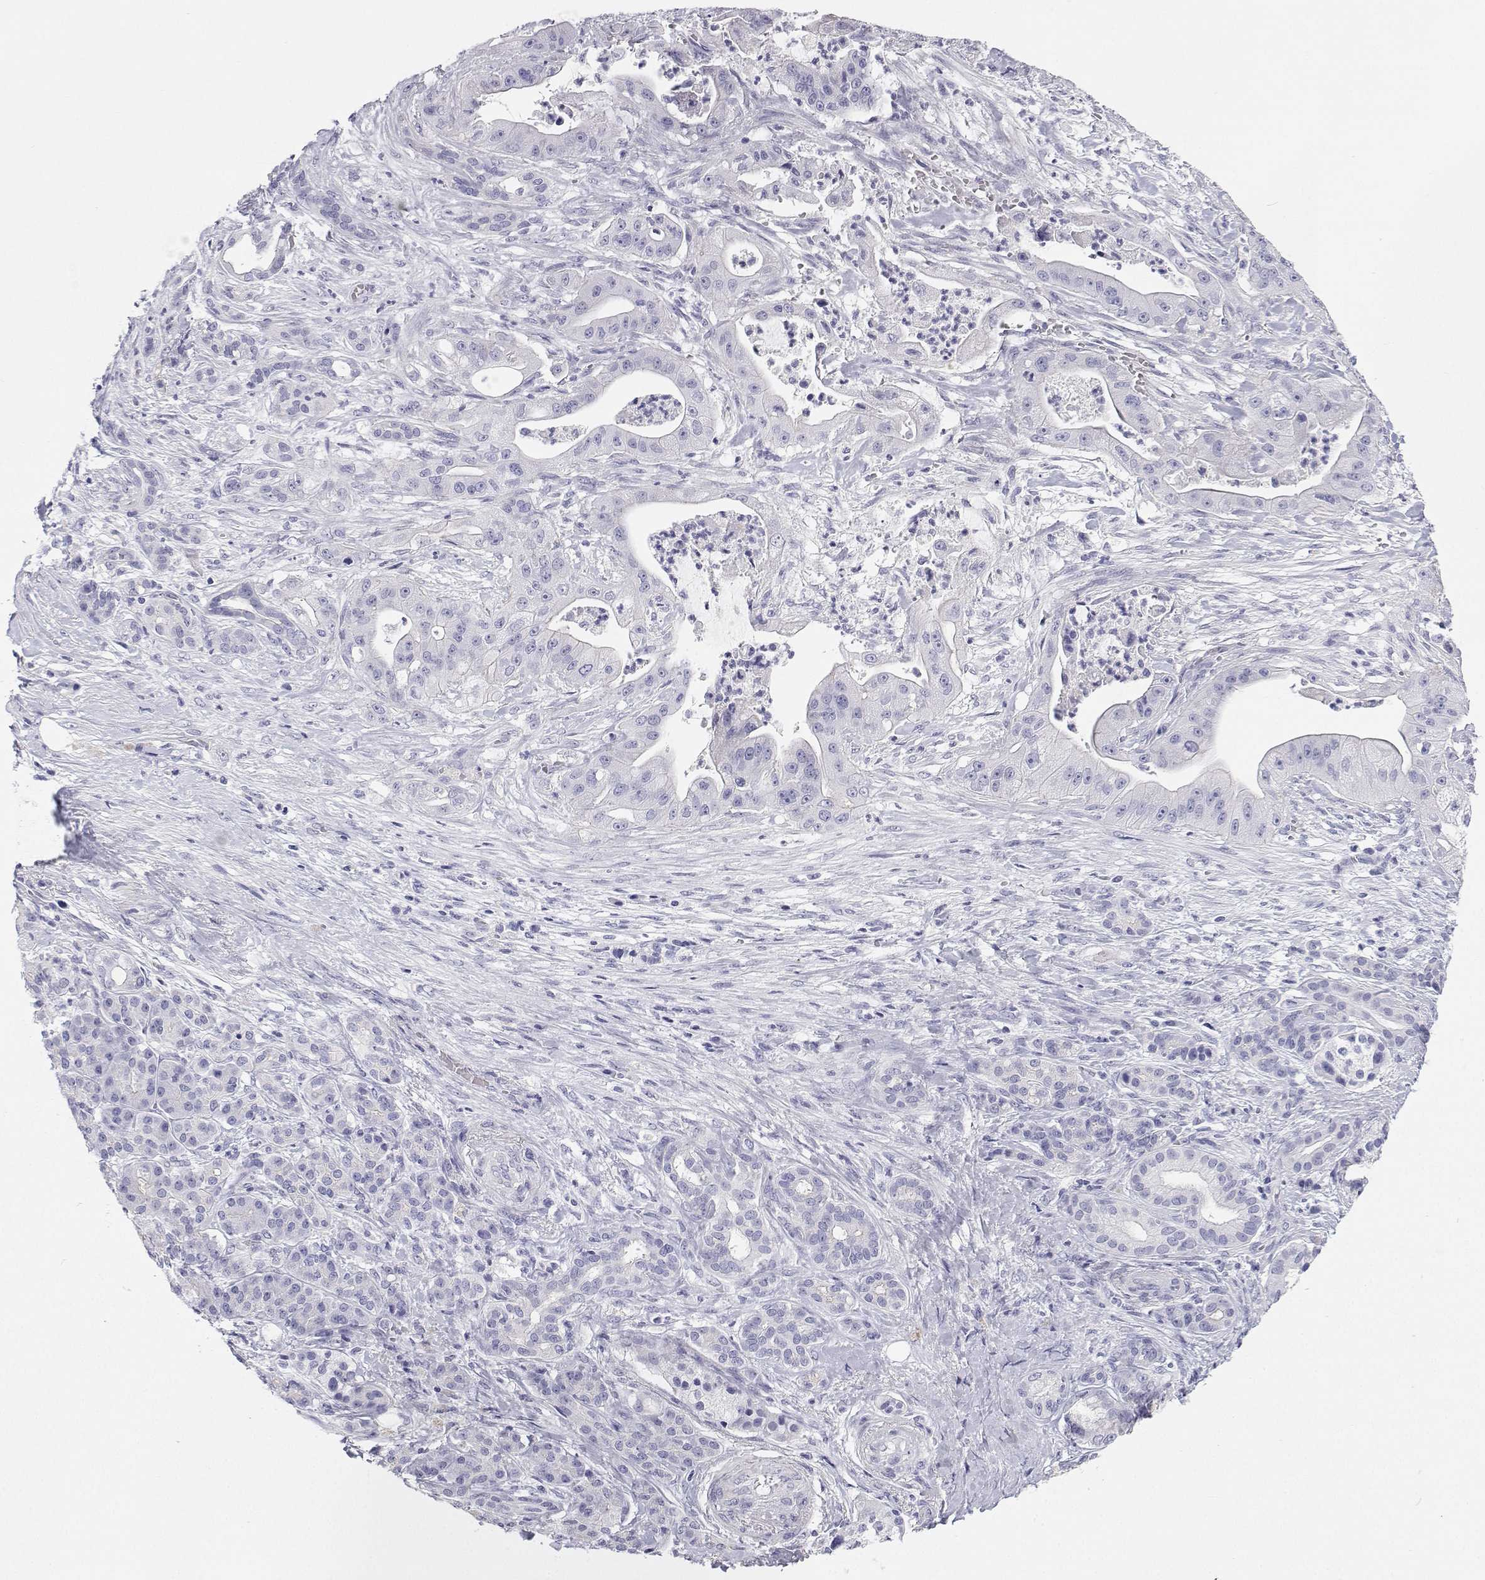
{"staining": {"intensity": "negative", "quantity": "none", "location": "none"}, "tissue": "pancreatic cancer", "cell_type": "Tumor cells", "image_type": "cancer", "snomed": [{"axis": "morphology", "description": "Normal tissue, NOS"}, {"axis": "morphology", "description": "Inflammation, NOS"}, {"axis": "morphology", "description": "Adenocarcinoma, NOS"}, {"axis": "topography", "description": "Pancreas"}], "caption": "Tumor cells show no significant positivity in pancreatic adenocarcinoma.", "gene": "BHMT", "patient": {"sex": "male", "age": 57}}